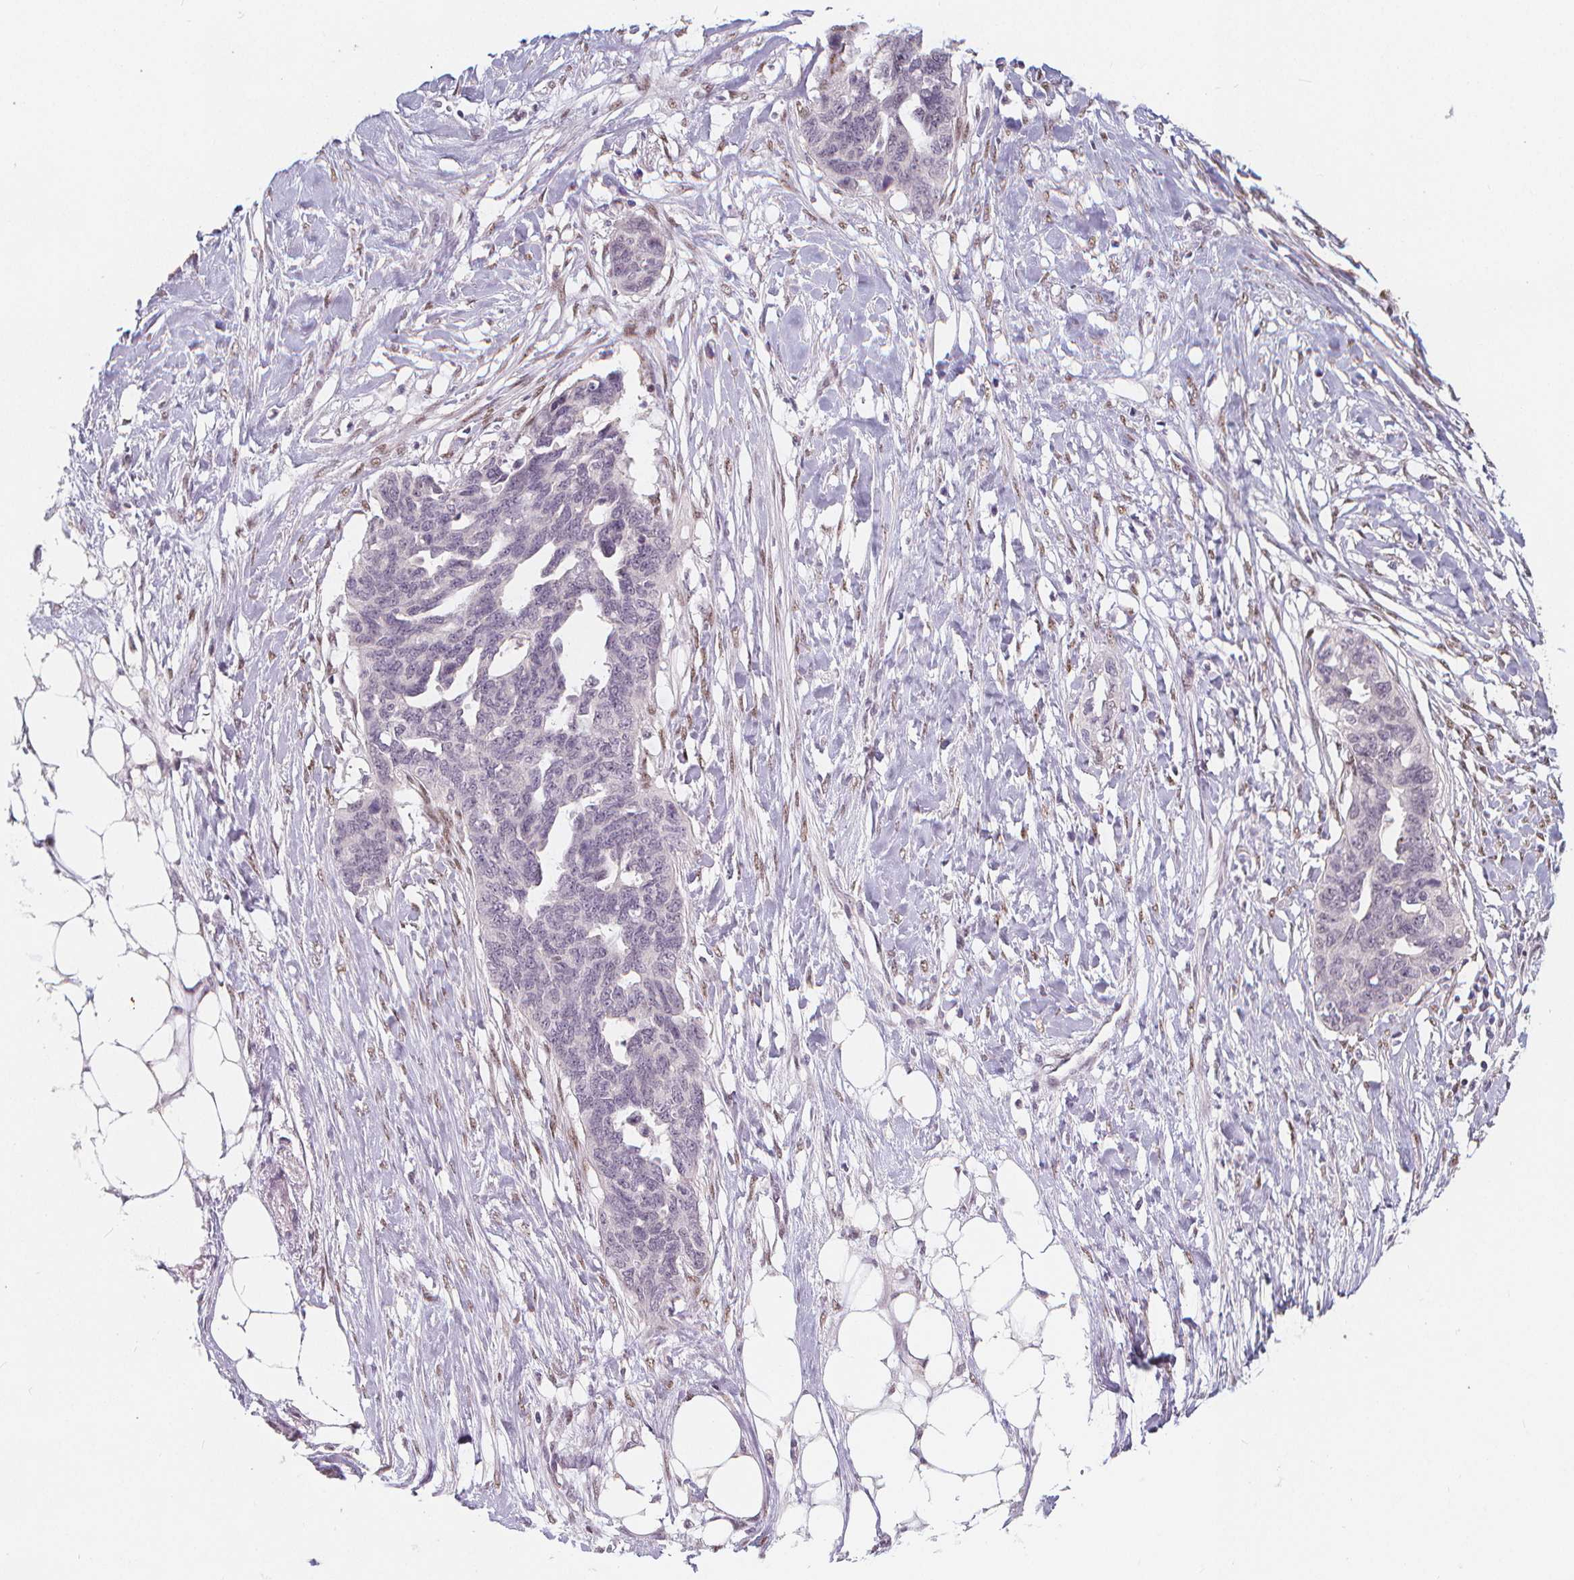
{"staining": {"intensity": "negative", "quantity": "none", "location": "none"}, "tissue": "ovarian cancer", "cell_type": "Tumor cells", "image_type": "cancer", "snomed": [{"axis": "morphology", "description": "Cystadenocarcinoma, serous, NOS"}, {"axis": "topography", "description": "Ovary"}], "caption": "Immunohistochemistry (IHC) histopathology image of serous cystadenocarcinoma (ovarian) stained for a protein (brown), which exhibits no positivity in tumor cells. (DAB IHC visualized using brightfield microscopy, high magnification).", "gene": "DRC3", "patient": {"sex": "female", "age": 69}}